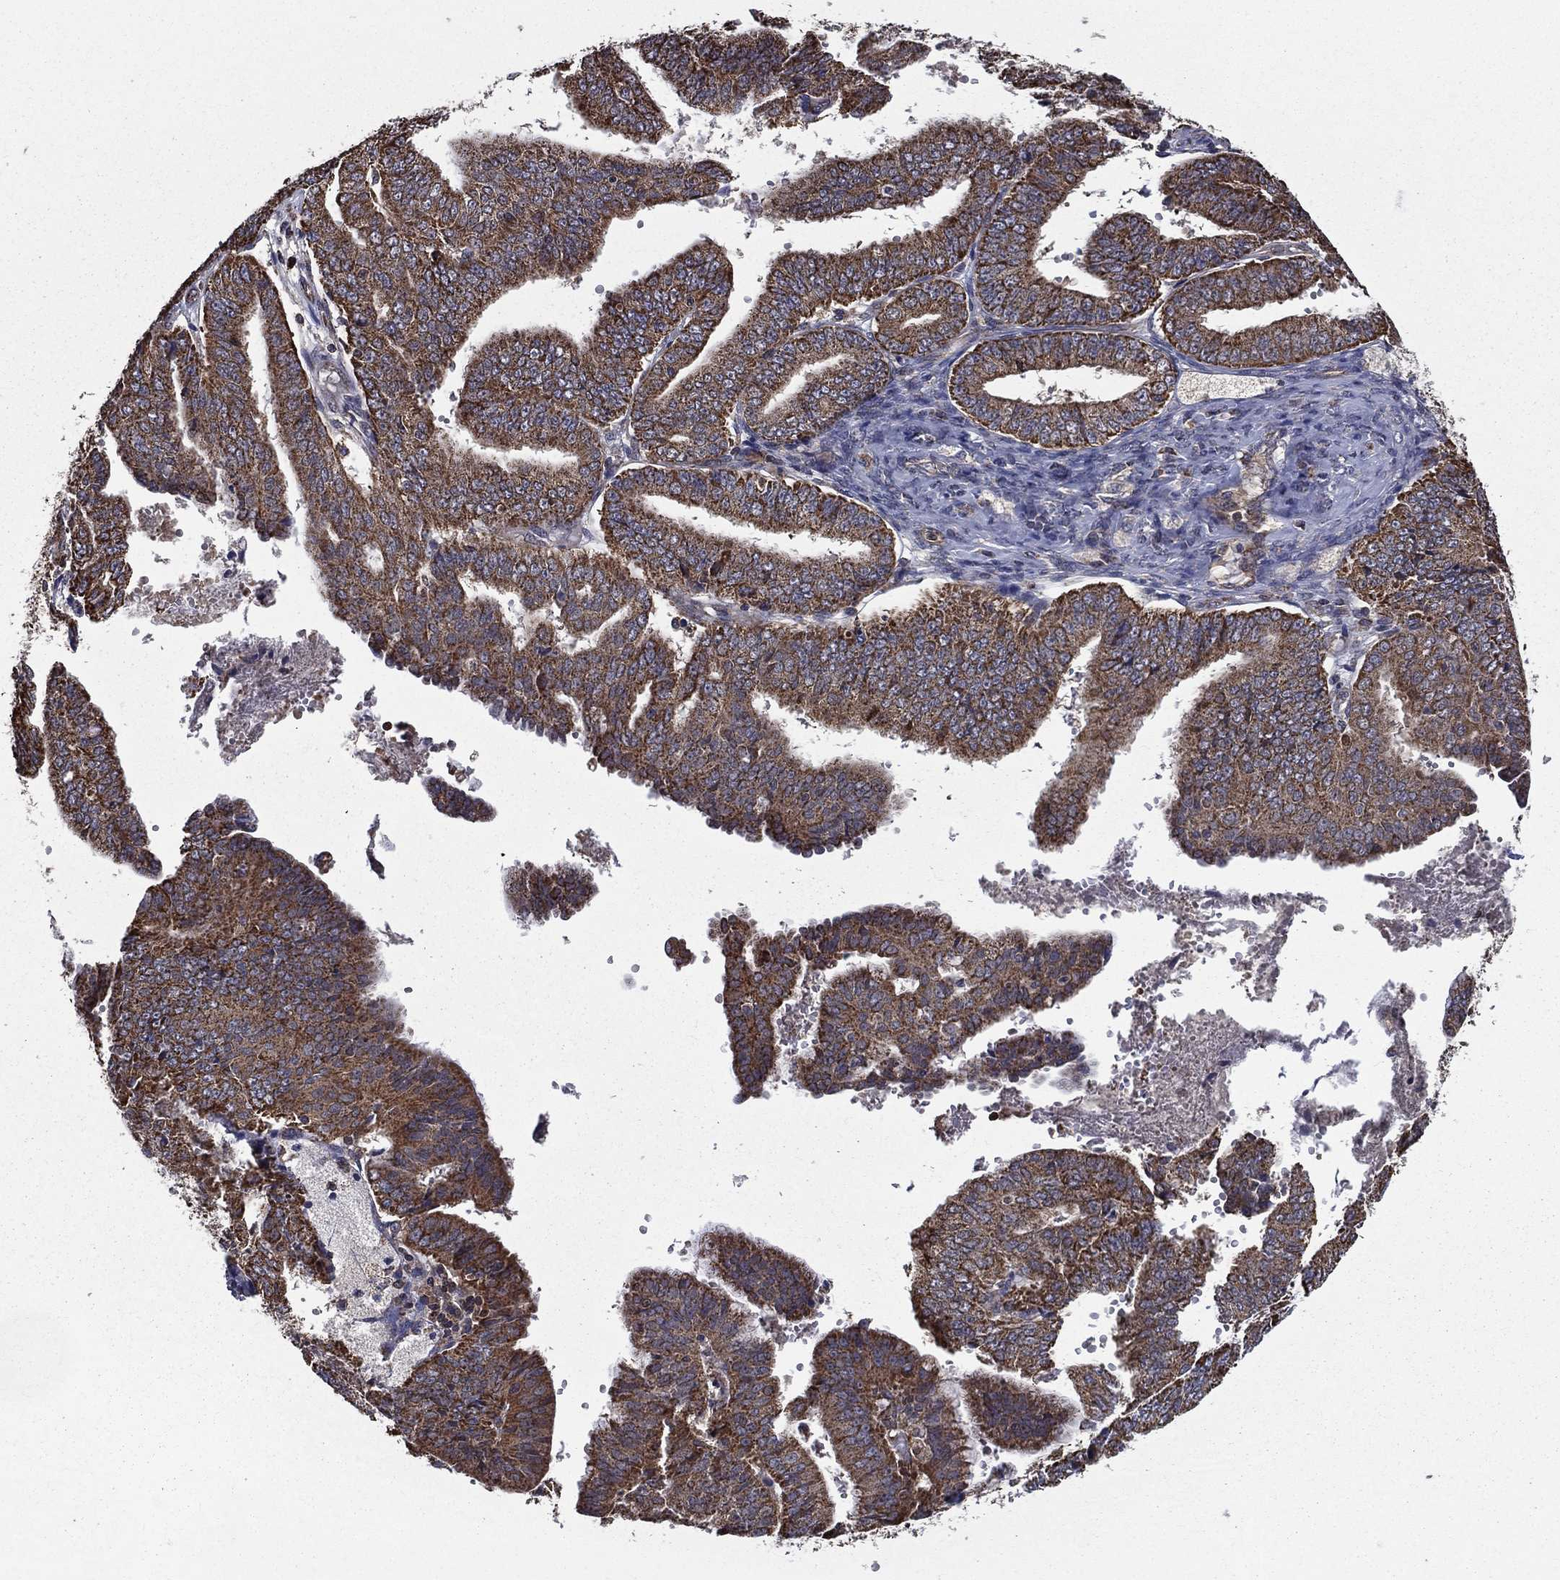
{"staining": {"intensity": "moderate", "quantity": ">75%", "location": "cytoplasmic/membranous"}, "tissue": "endometrial cancer", "cell_type": "Tumor cells", "image_type": "cancer", "snomed": [{"axis": "morphology", "description": "Adenocarcinoma, NOS"}, {"axis": "topography", "description": "Endometrium"}], "caption": "Protein expression analysis of endometrial cancer shows moderate cytoplasmic/membranous staining in approximately >75% of tumor cells. Using DAB (brown) and hematoxylin (blue) stains, captured at high magnification using brightfield microscopy.", "gene": "RIGI", "patient": {"sex": "female", "age": 63}}